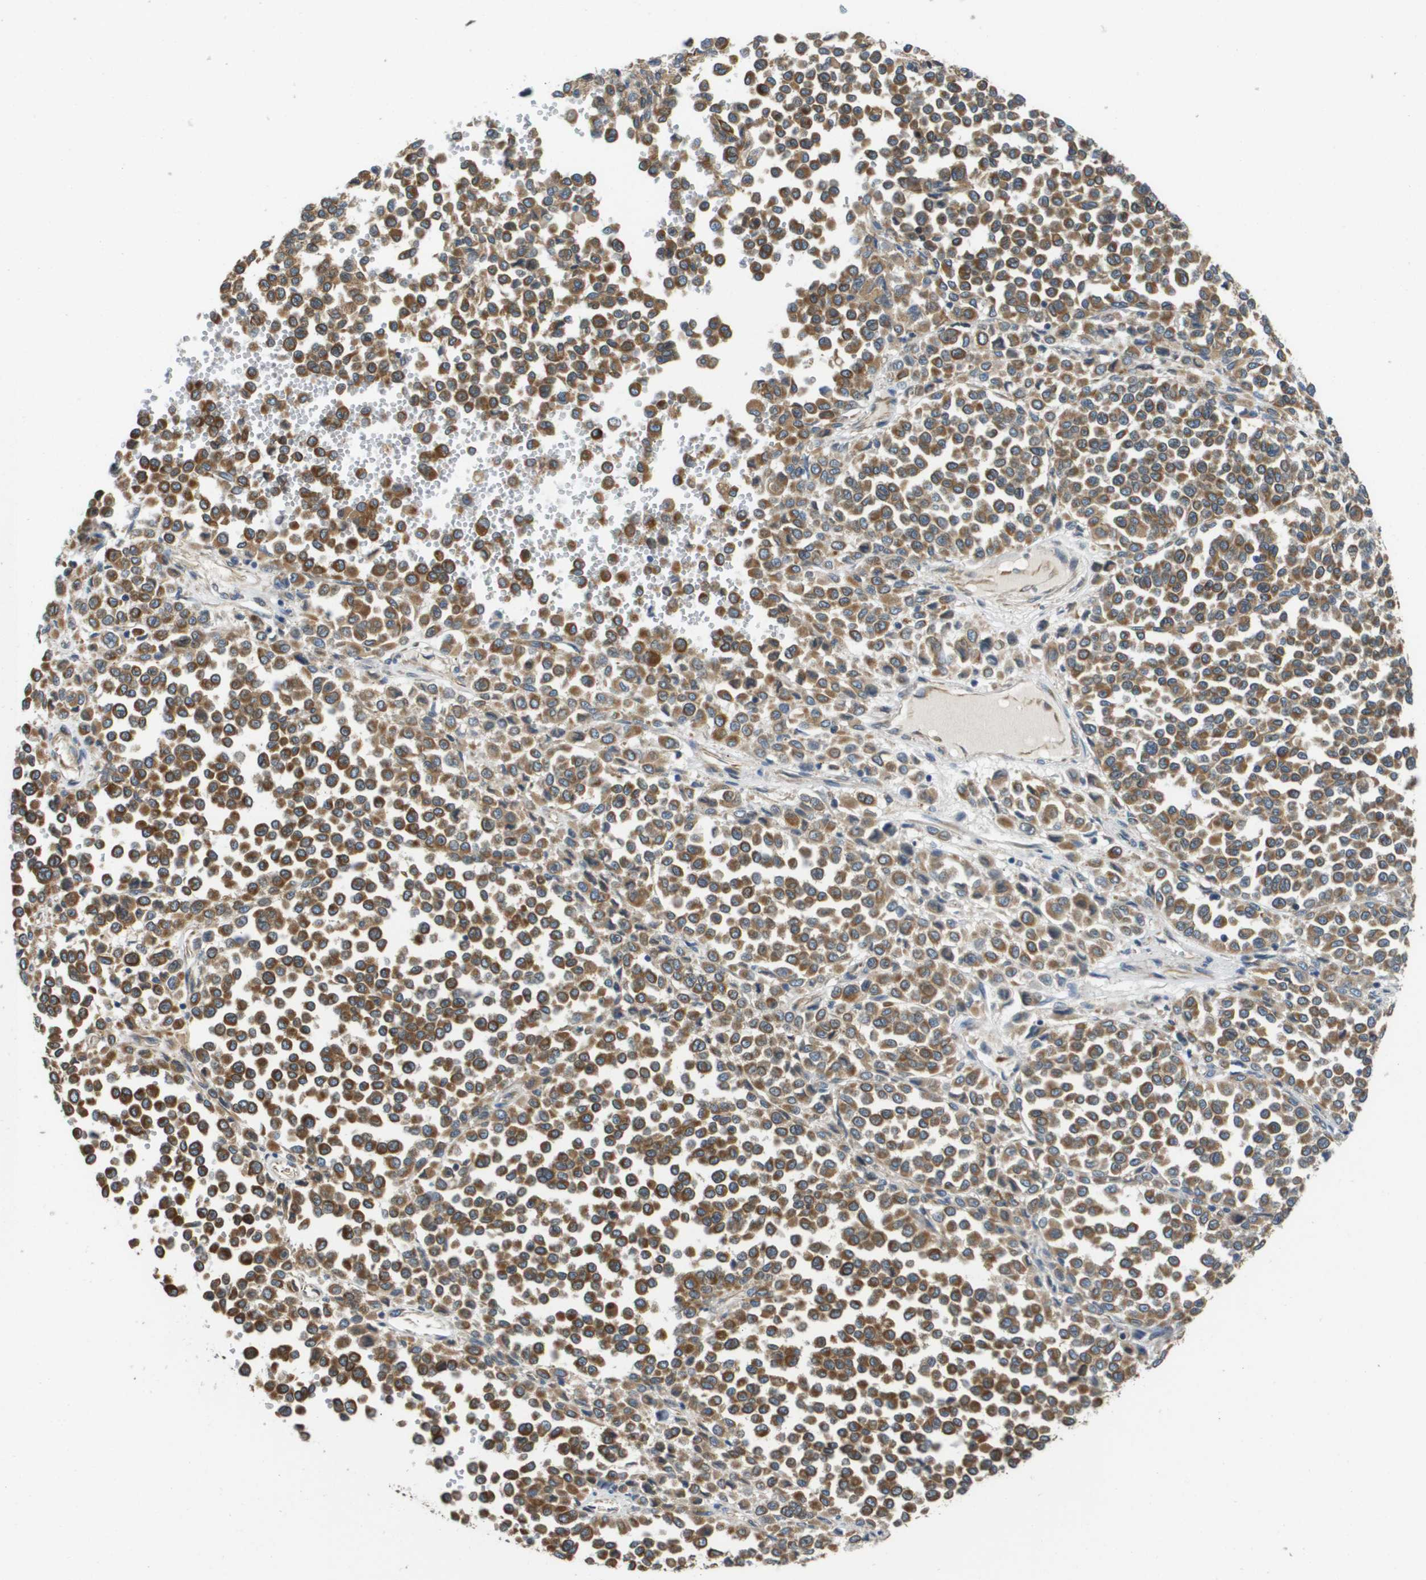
{"staining": {"intensity": "moderate", "quantity": ">75%", "location": "cytoplasmic/membranous"}, "tissue": "melanoma", "cell_type": "Tumor cells", "image_type": "cancer", "snomed": [{"axis": "morphology", "description": "Malignant melanoma, Metastatic site"}, {"axis": "topography", "description": "Pancreas"}], "caption": "Moderate cytoplasmic/membranous staining is appreciated in about >75% of tumor cells in malignant melanoma (metastatic site).", "gene": "HSD17B12", "patient": {"sex": "female", "age": 30}}